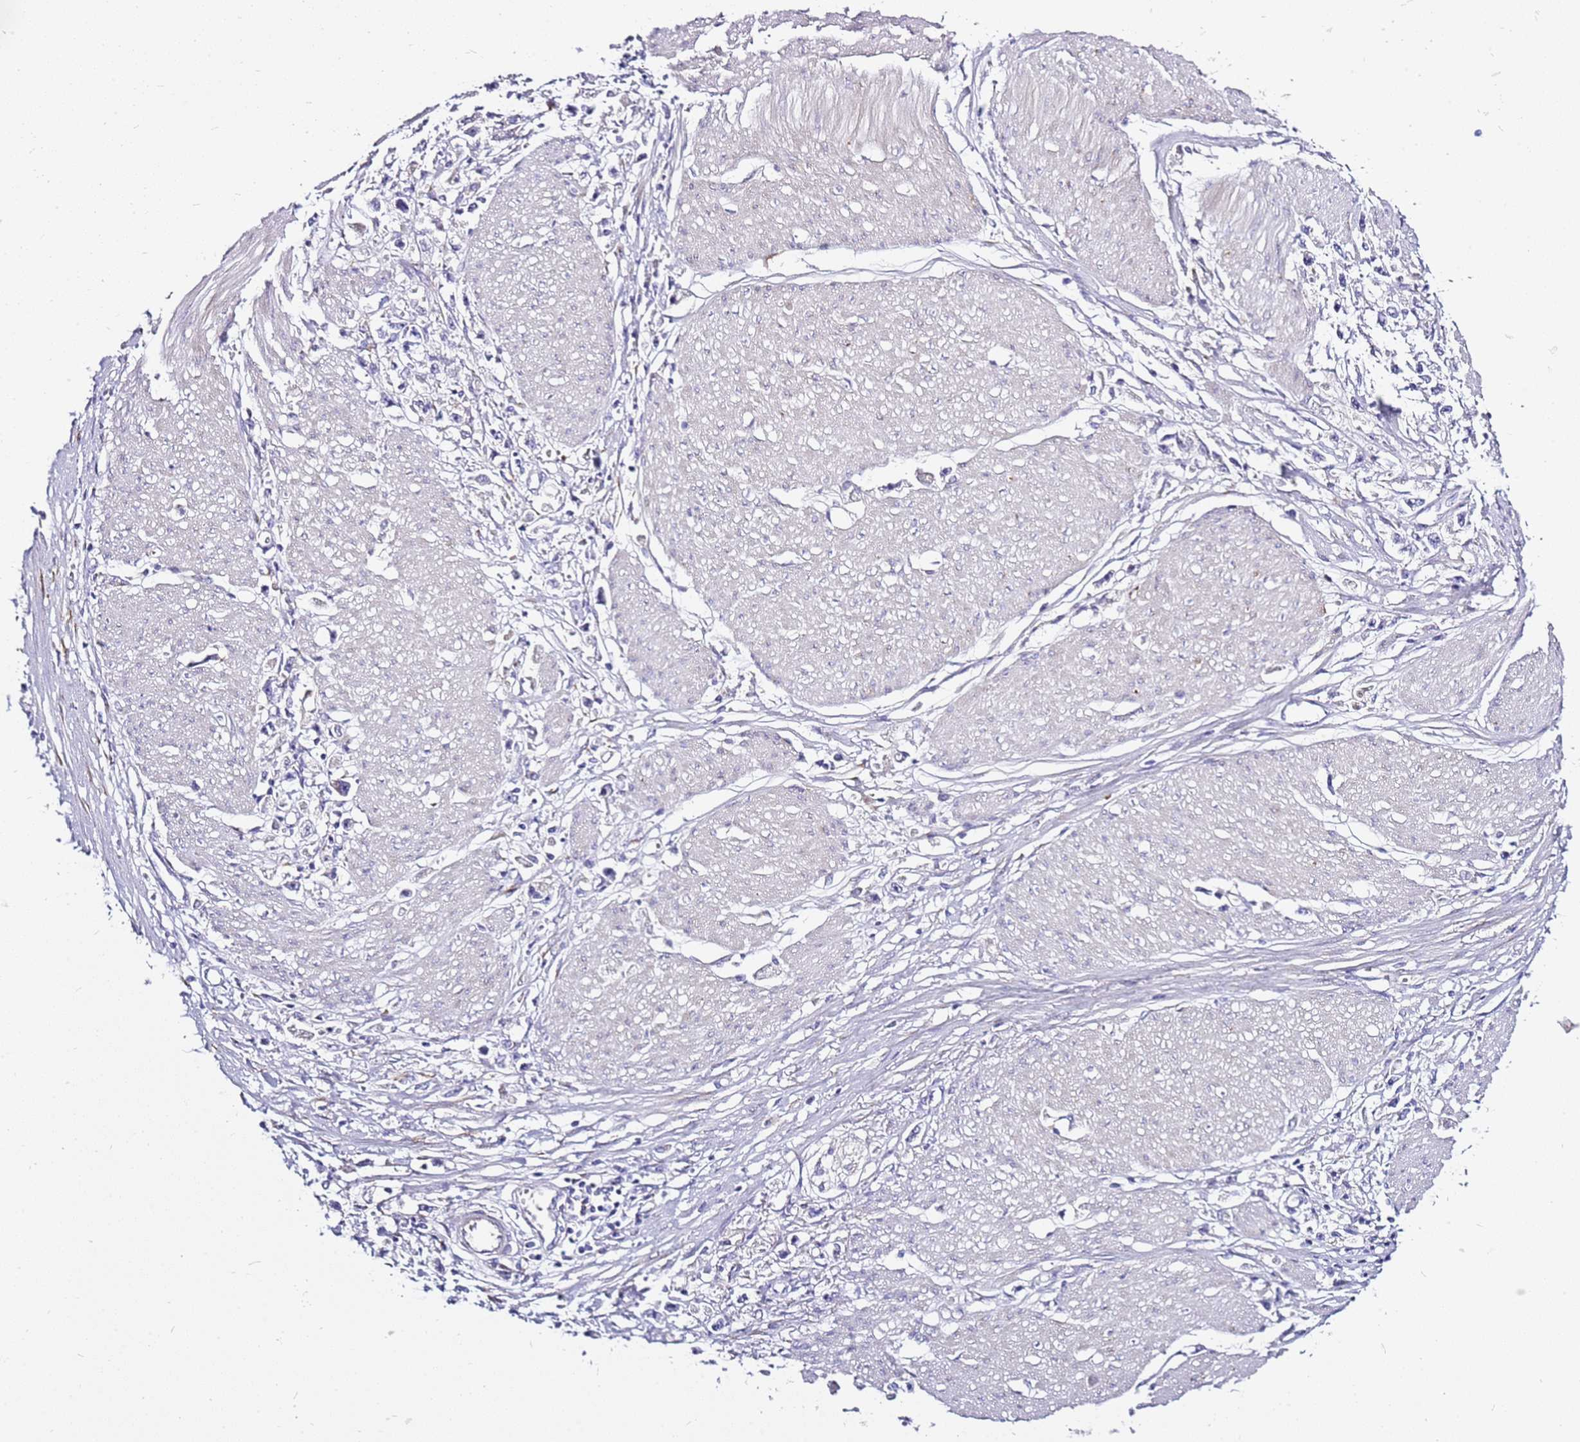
{"staining": {"intensity": "negative", "quantity": "none", "location": "none"}, "tissue": "stomach cancer", "cell_type": "Tumor cells", "image_type": "cancer", "snomed": [{"axis": "morphology", "description": "Adenocarcinoma, NOS"}, {"axis": "topography", "description": "Stomach"}], "caption": "Adenocarcinoma (stomach) stained for a protein using immunohistochemistry (IHC) demonstrates no positivity tumor cells.", "gene": "CASD1", "patient": {"sex": "female", "age": 59}}